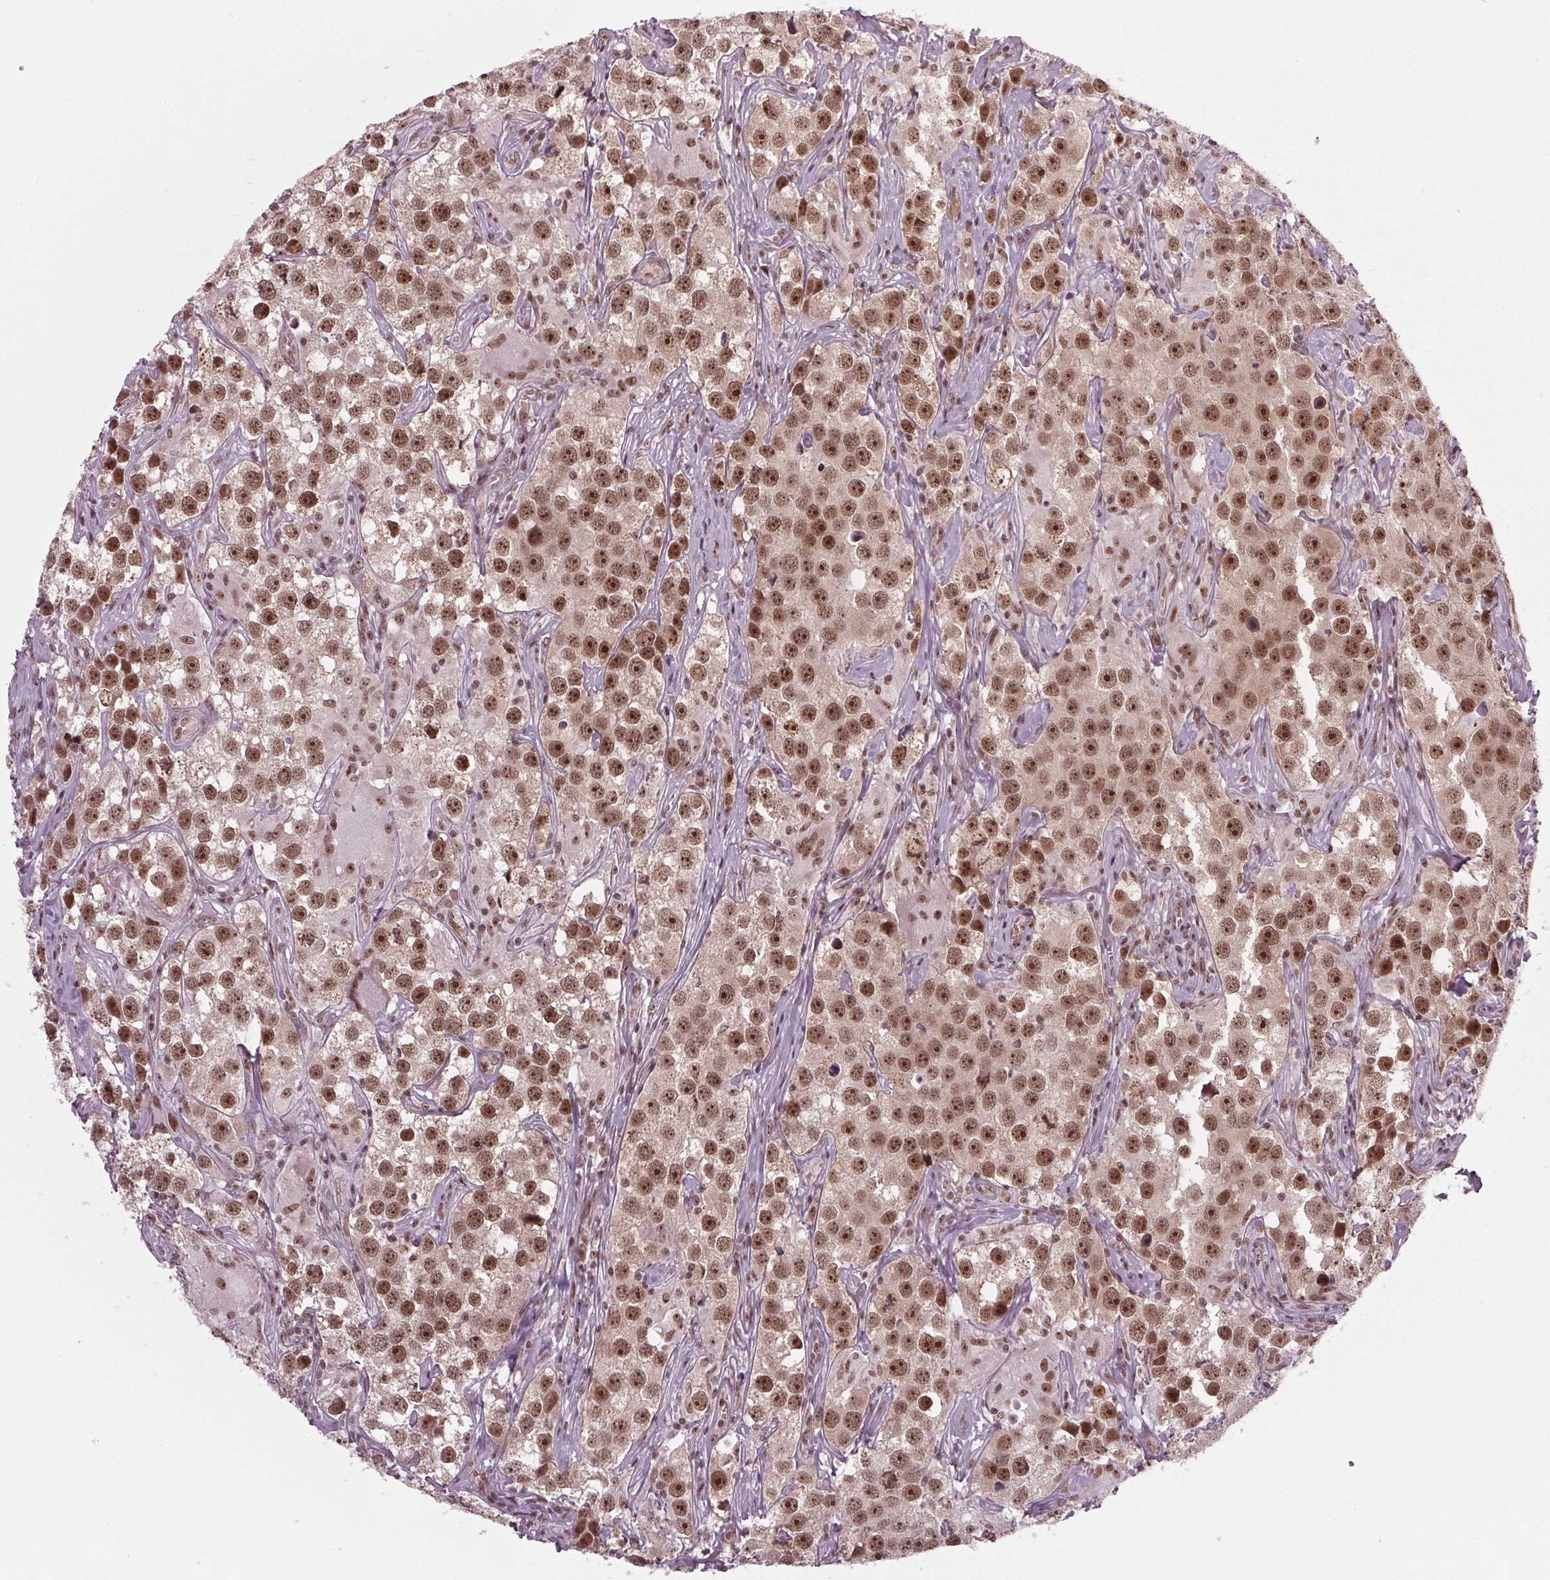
{"staining": {"intensity": "strong", "quantity": ">75%", "location": "nuclear"}, "tissue": "testis cancer", "cell_type": "Tumor cells", "image_type": "cancer", "snomed": [{"axis": "morphology", "description": "Seminoma, NOS"}, {"axis": "topography", "description": "Testis"}], "caption": "A brown stain highlights strong nuclear staining of a protein in human seminoma (testis) tumor cells. The staining was performed using DAB to visualize the protein expression in brown, while the nuclei were stained in blue with hematoxylin (Magnification: 20x).", "gene": "DDX41", "patient": {"sex": "male", "age": 49}}